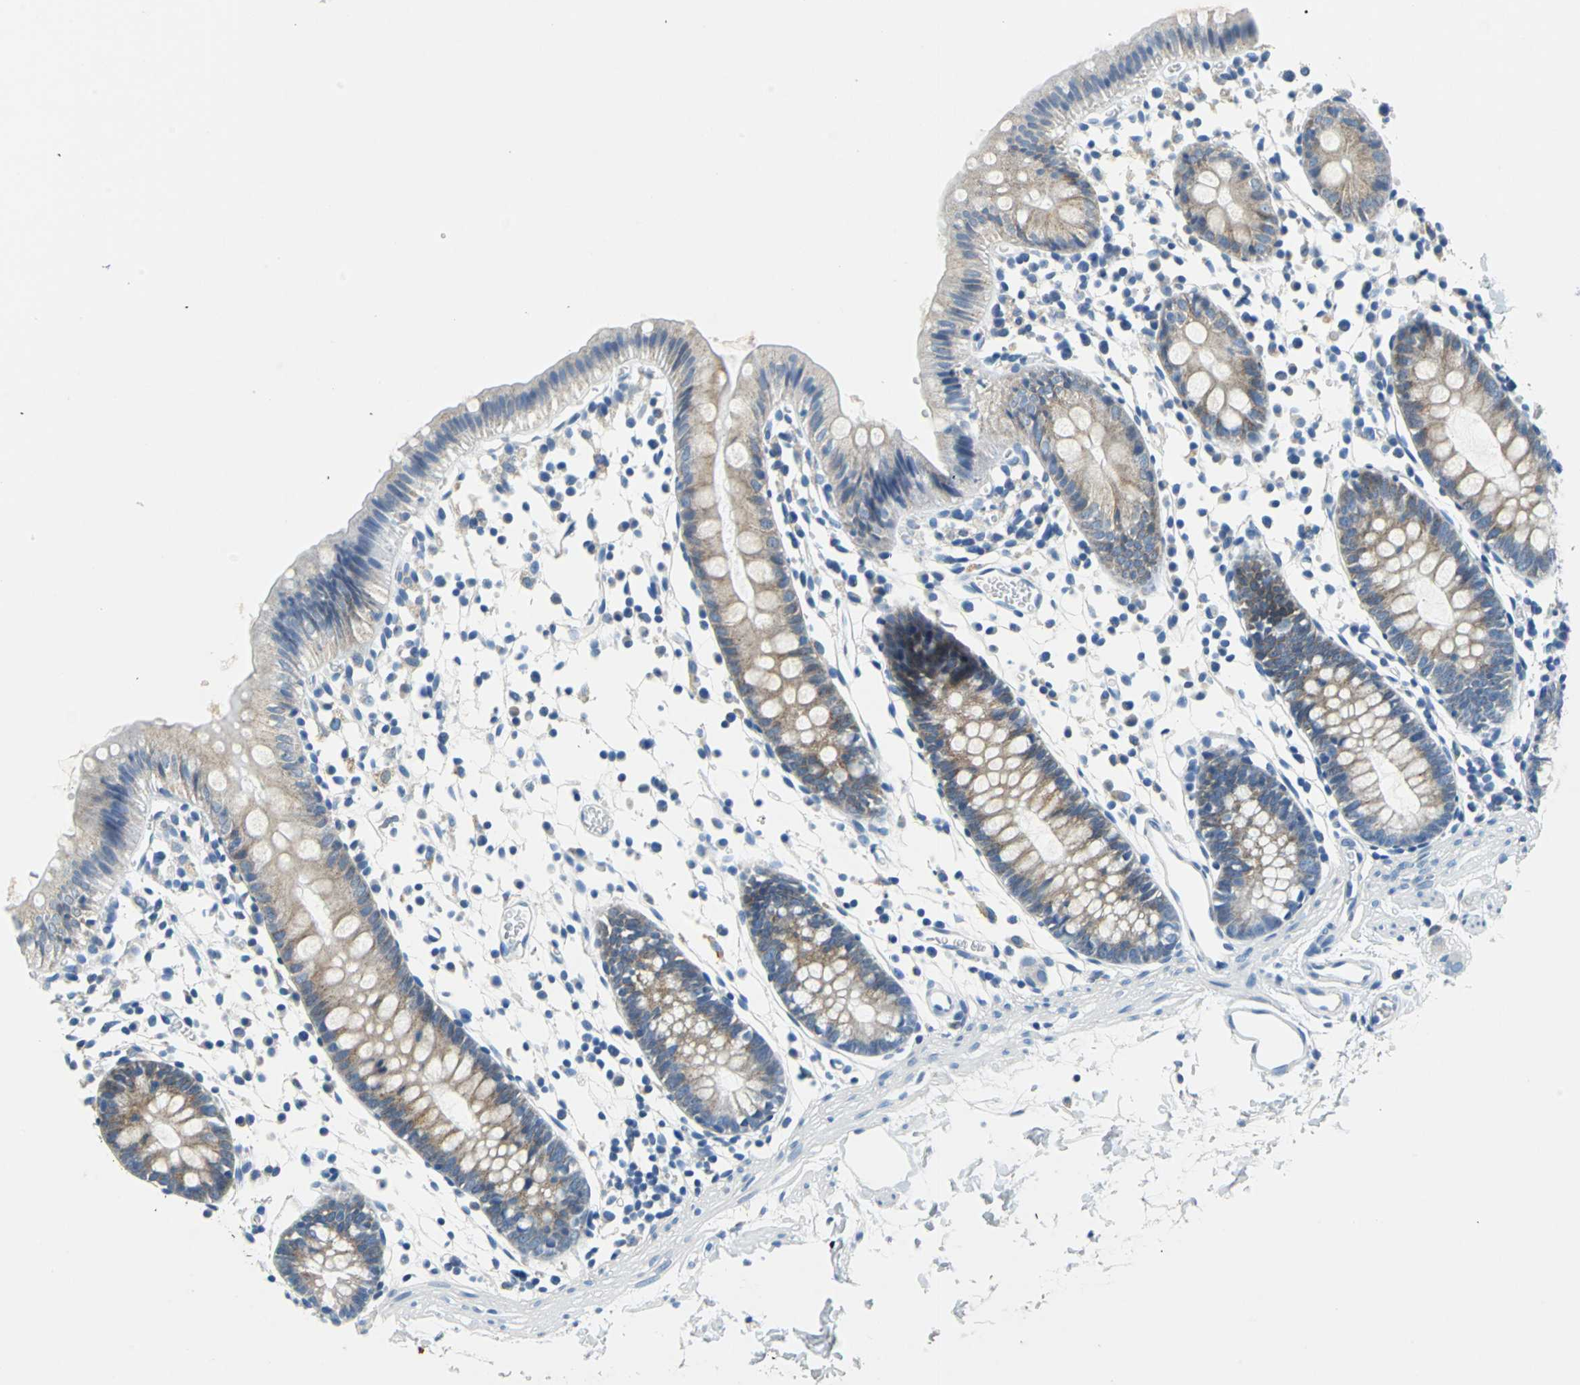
{"staining": {"intensity": "negative", "quantity": "none", "location": "none"}, "tissue": "colon", "cell_type": "Endothelial cells", "image_type": "normal", "snomed": [{"axis": "morphology", "description": "Normal tissue, NOS"}, {"axis": "topography", "description": "Colon"}], "caption": "A high-resolution histopathology image shows IHC staining of normal colon, which displays no significant staining in endothelial cells.", "gene": "TEX264", "patient": {"sex": "male", "age": 14}}